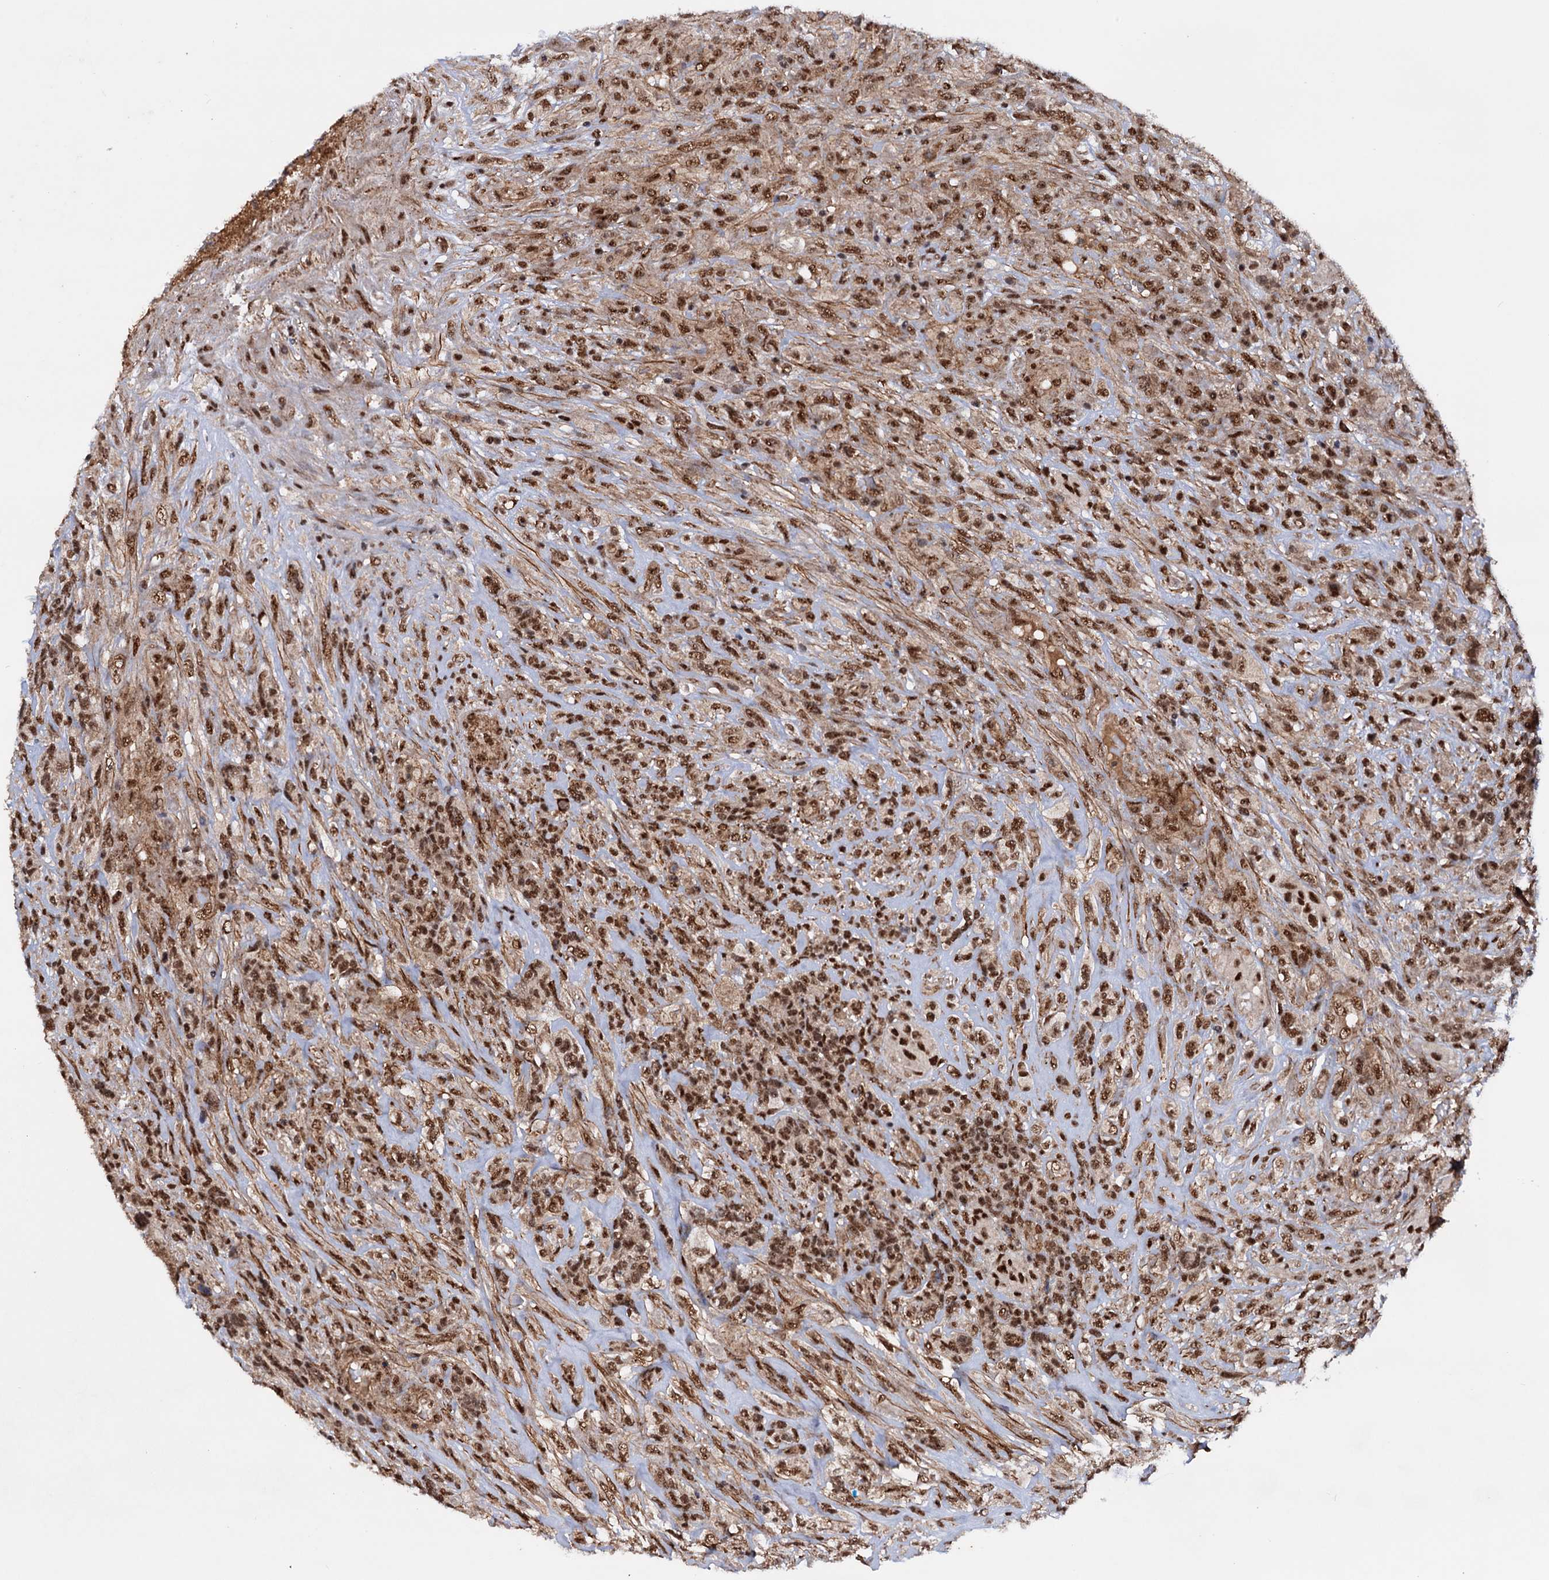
{"staining": {"intensity": "strong", "quantity": ">75%", "location": "nuclear"}, "tissue": "glioma", "cell_type": "Tumor cells", "image_type": "cancer", "snomed": [{"axis": "morphology", "description": "Glioma, malignant, High grade"}, {"axis": "topography", "description": "Brain"}], "caption": "Human malignant high-grade glioma stained for a protein (brown) displays strong nuclear positive positivity in approximately >75% of tumor cells.", "gene": "TBC1D12", "patient": {"sex": "male", "age": 61}}